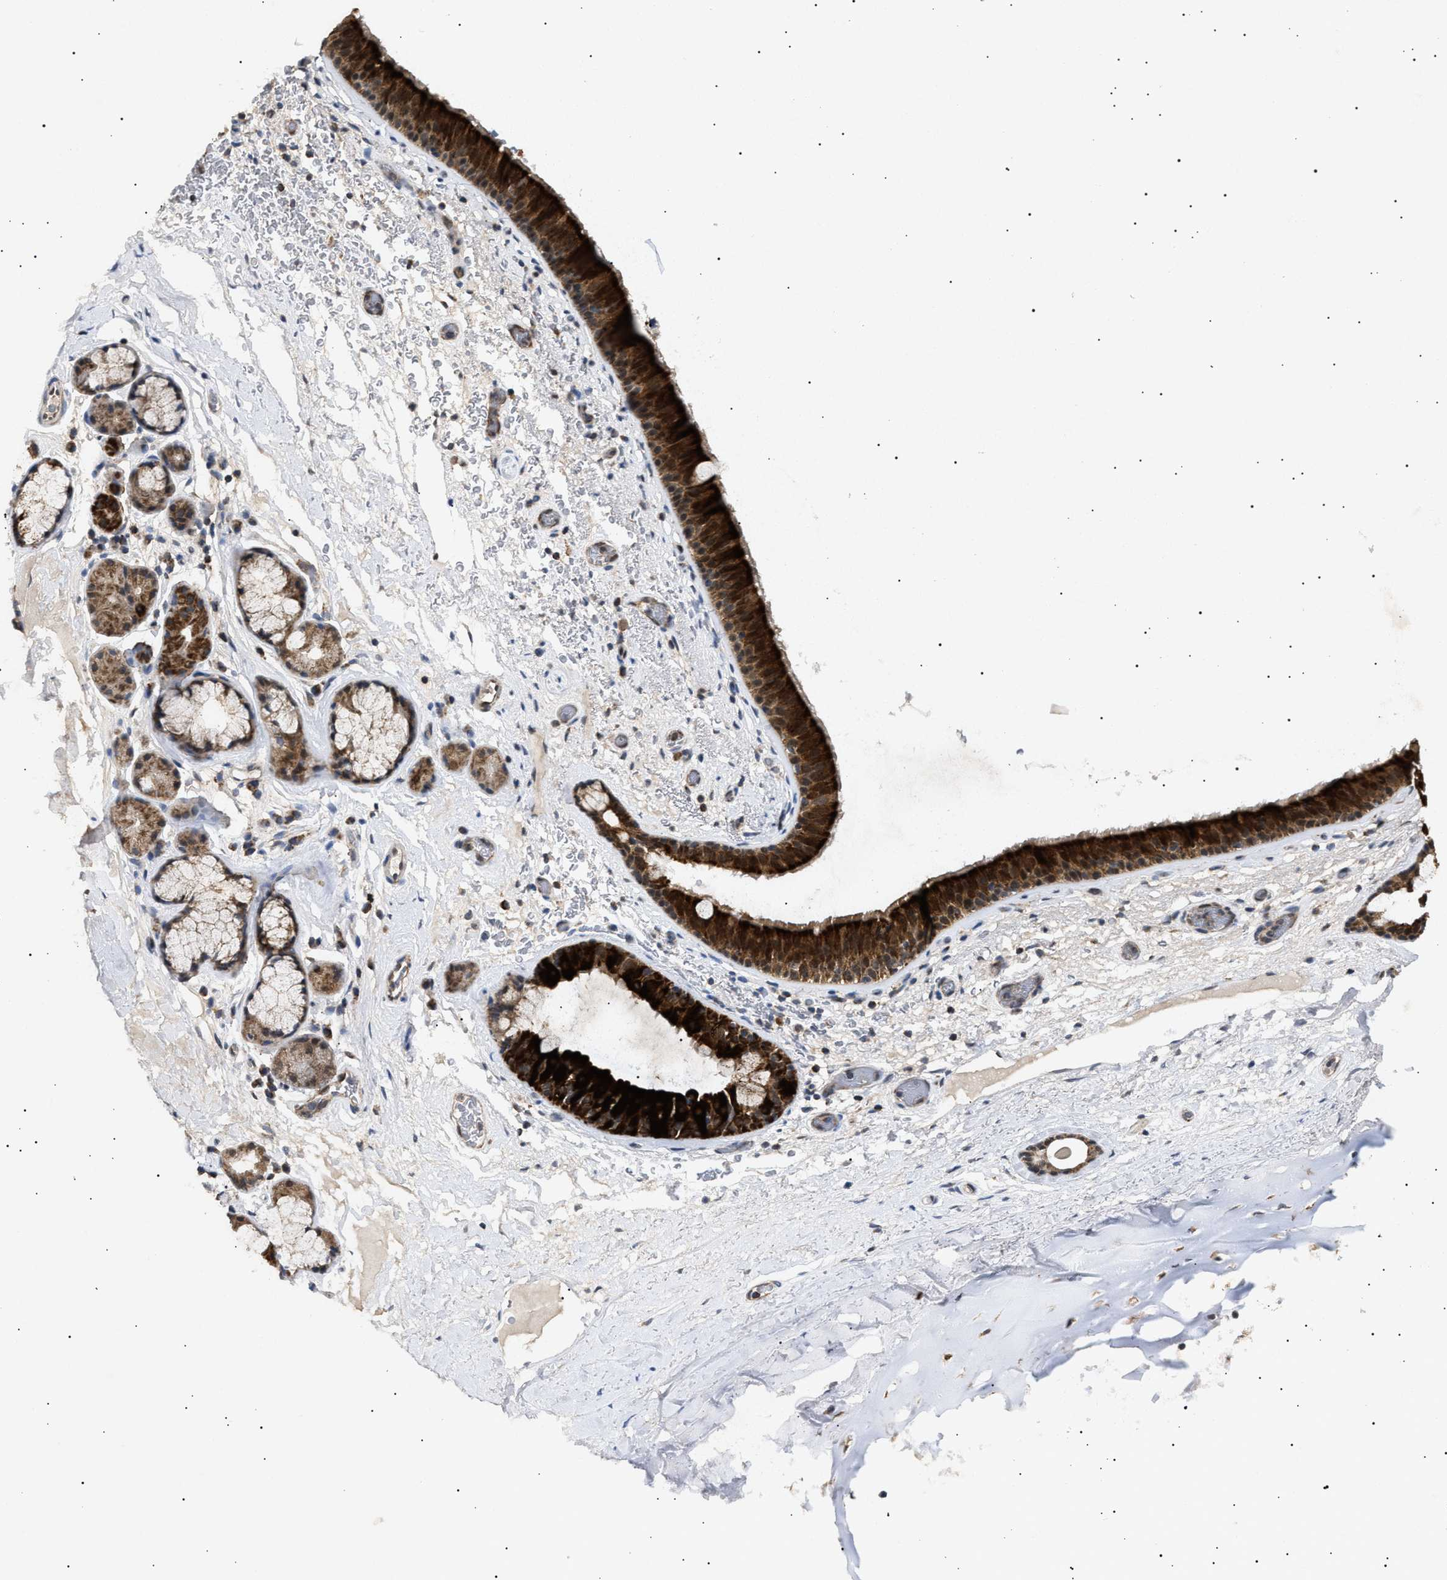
{"staining": {"intensity": "strong", "quantity": ">75%", "location": "cytoplasmic/membranous"}, "tissue": "bronchus", "cell_type": "Respiratory epithelial cells", "image_type": "normal", "snomed": [{"axis": "morphology", "description": "Normal tissue, NOS"}, {"axis": "topography", "description": "Cartilage tissue"}], "caption": "Protein staining of unremarkable bronchus demonstrates strong cytoplasmic/membranous positivity in approximately >75% of respiratory epithelial cells.", "gene": "SIRT5", "patient": {"sex": "female", "age": 63}}